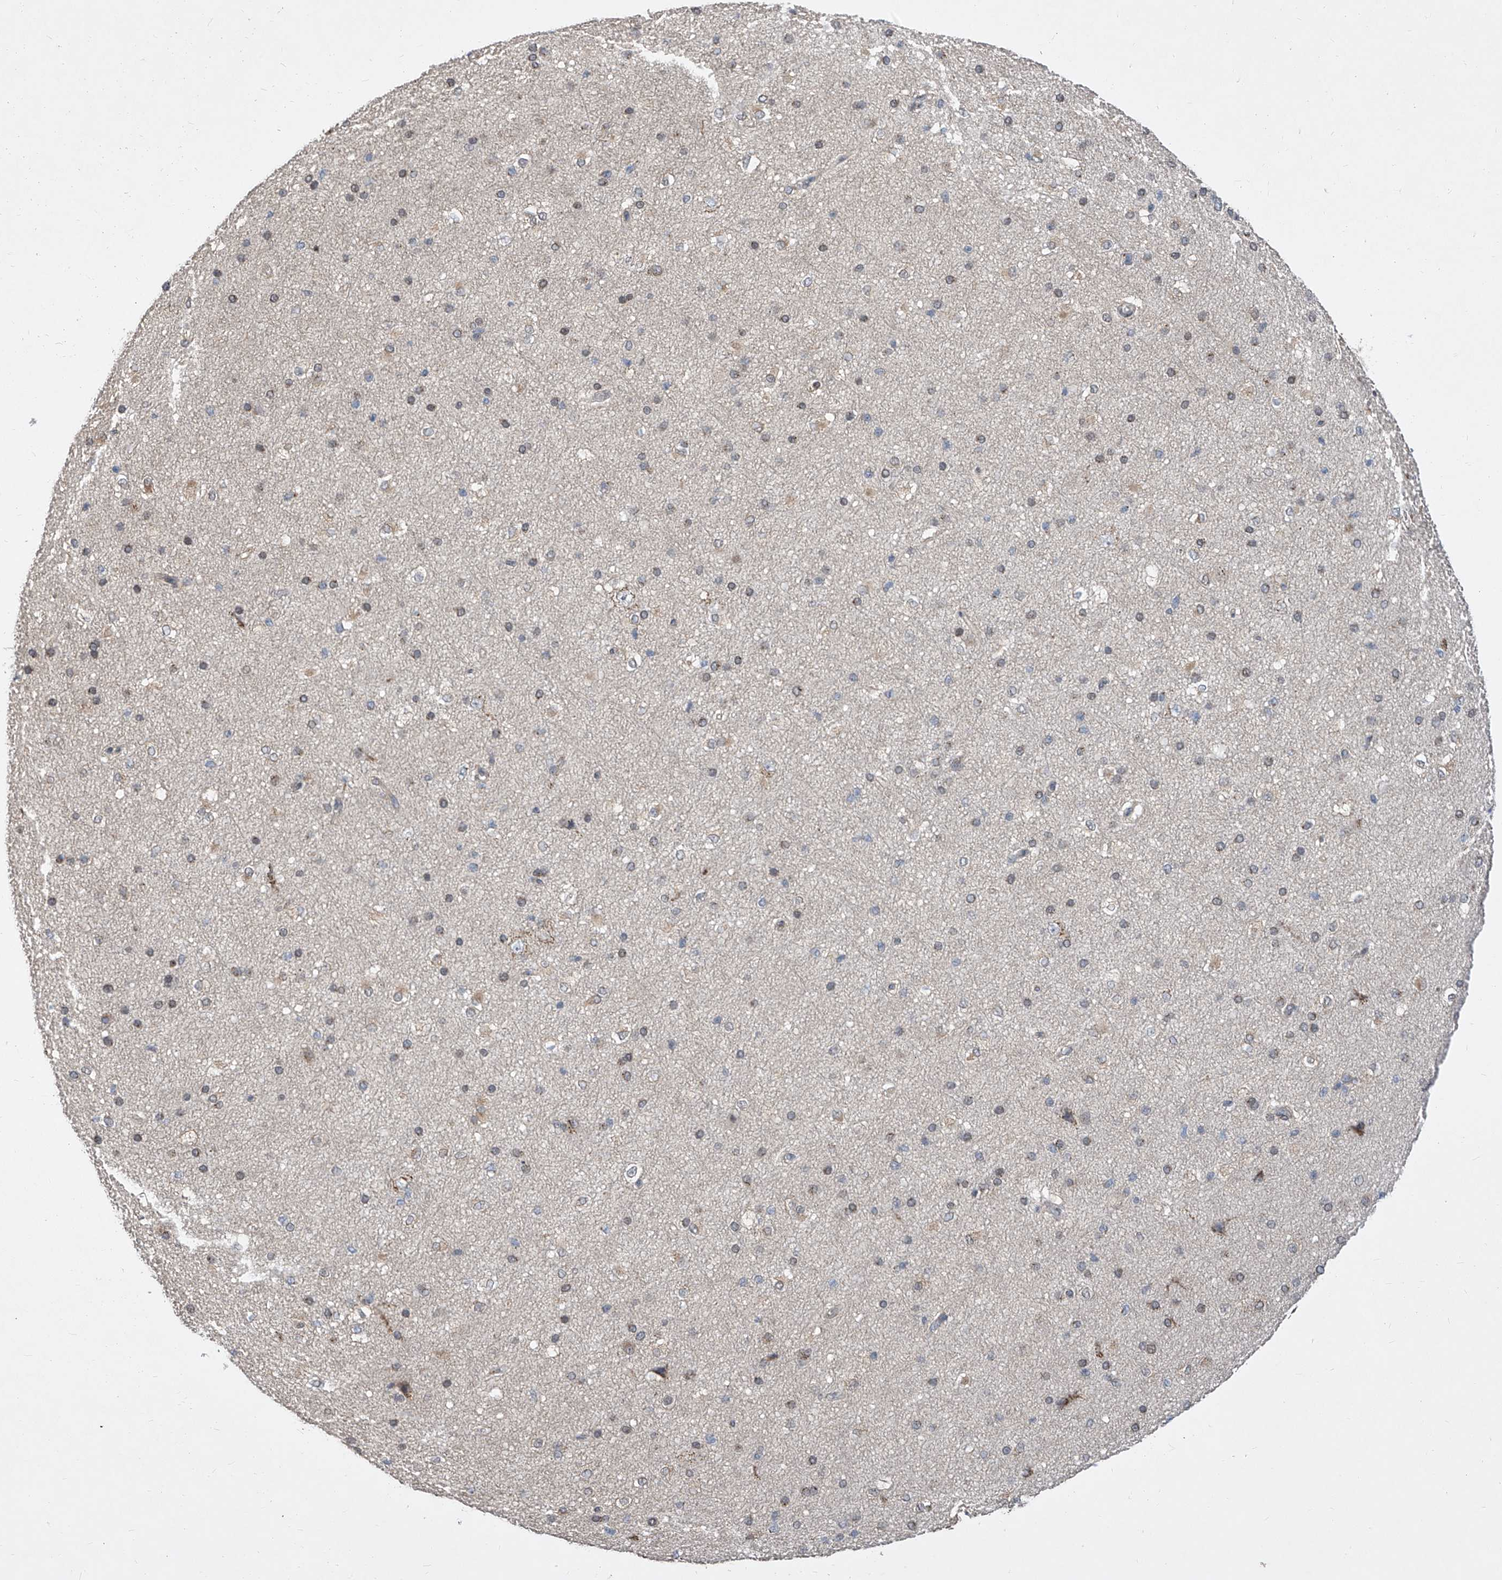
{"staining": {"intensity": "negative", "quantity": "none", "location": "none"}, "tissue": "cerebral cortex", "cell_type": "Endothelial cells", "image_type": "normal", "snomed": [{"axis": "morphology", "description": "Normal tissue, NOS"}, {"axis": "morphology", "description": "Developmental malformation"}, {"axis": "topography", "description": "Cerebral cortex"}], "caption": "IHC of unremarkable cerebral cortex shows no staining in endothelial cells. (DAB (3,3'-diaminobenzidine) immunohistochemistry (IHC), high magnification).", "gene": "CETN1", "patient": {"sex": "female", "age": 30}}